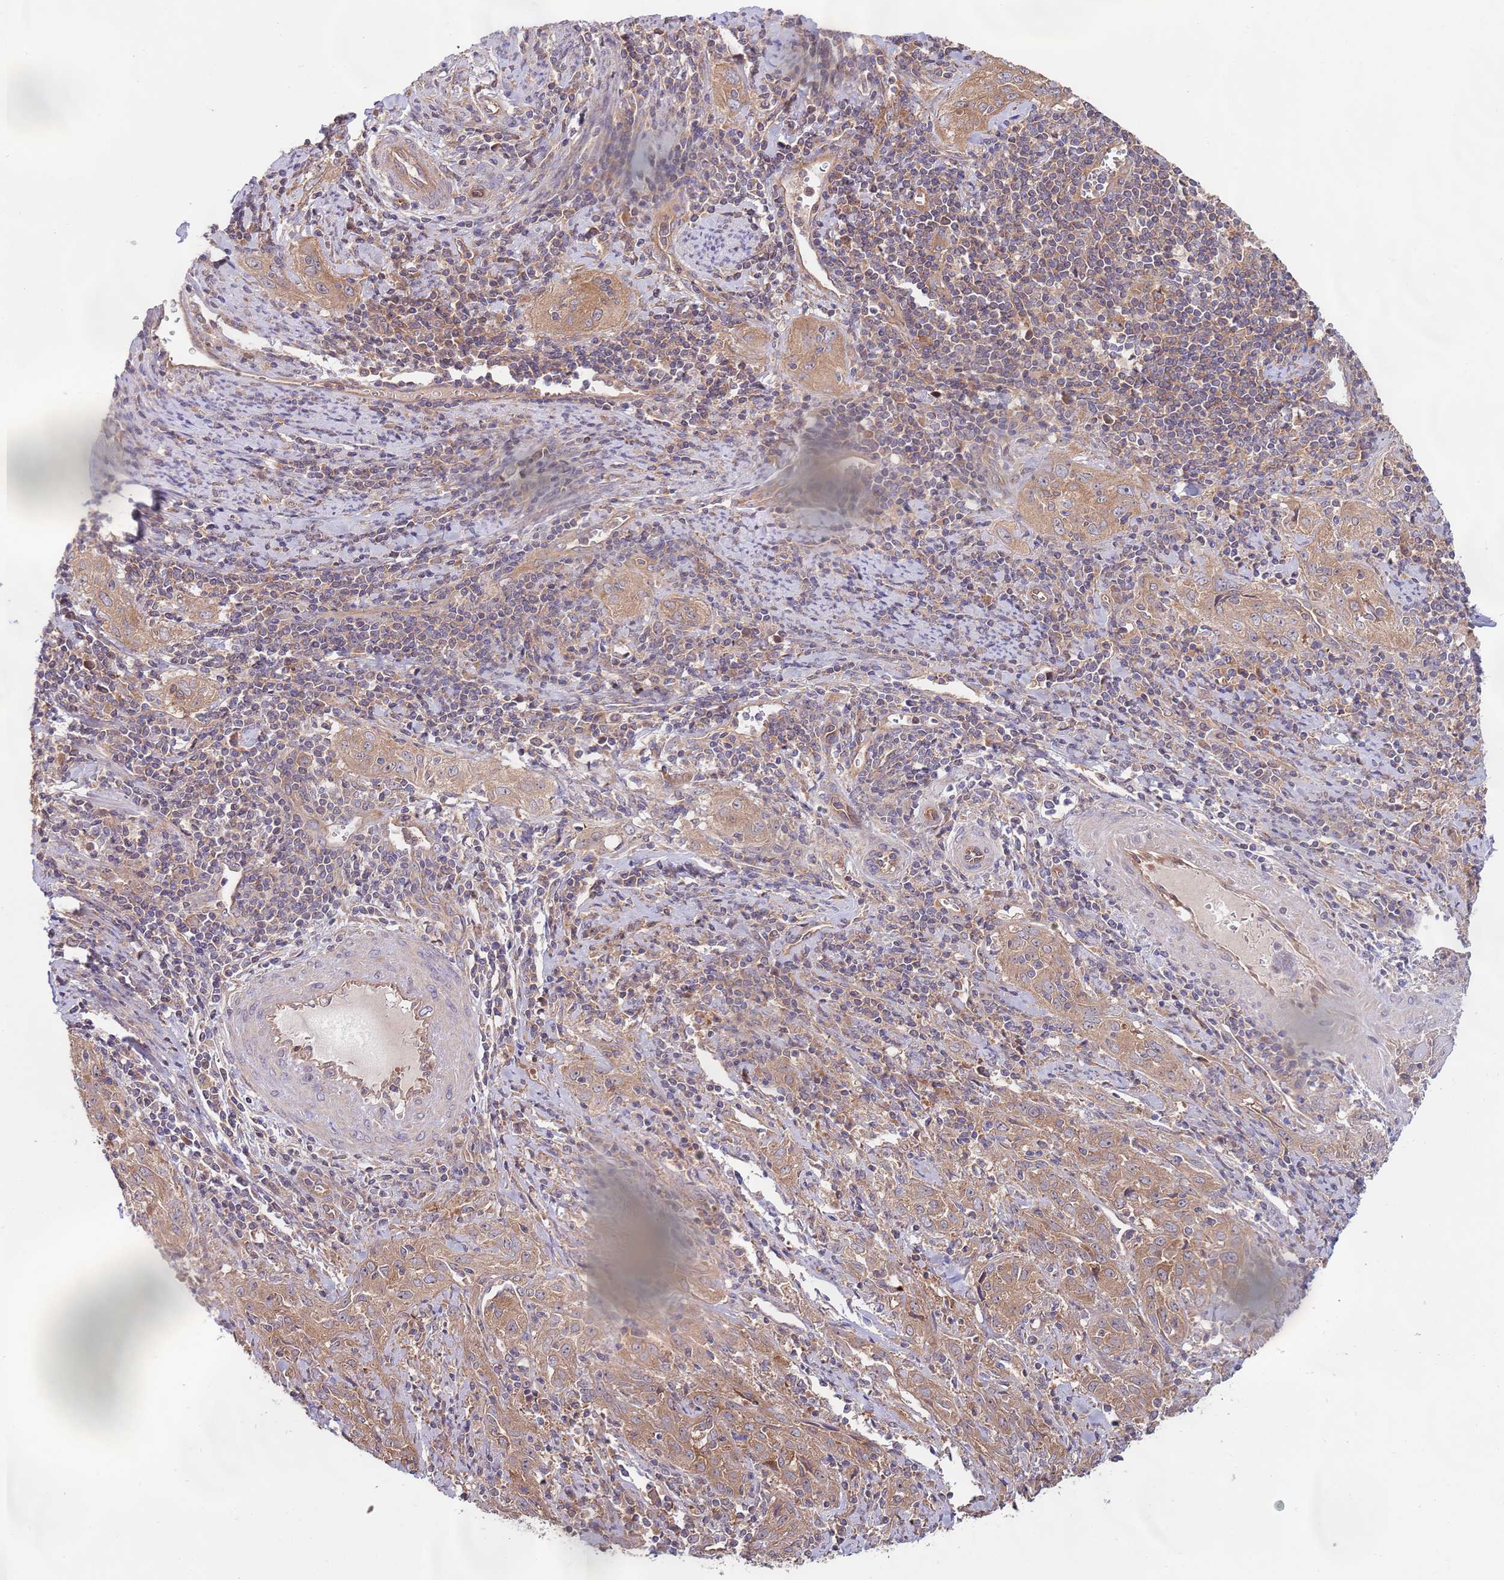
{"staining": {"intensity": "moderate", "quantity": ">75%", "location": "cytoplasmic/membranous"}, "tissue": "cervical cancer", "cell_type": "Tumor cells", "image_type": "cancer", "snomed": [{"axis": "morphology", "description": "Squamous cell carcinoma, NOS"}, {"axis": "topography", "description": "Cervix"}], "caption": "Tumor cells display medium levels of moderate cytoplasmic/membranous positivity in approximately >75% of cells in human cervical cancer. (Stains: DAB (3,3'-diaminobenzidine) in brown, nuclei in blue, Microscopy: brightfield microscopy at high magnification).", "gene": "EIF3F", "patient": {"sex": "female", "age": 57}}